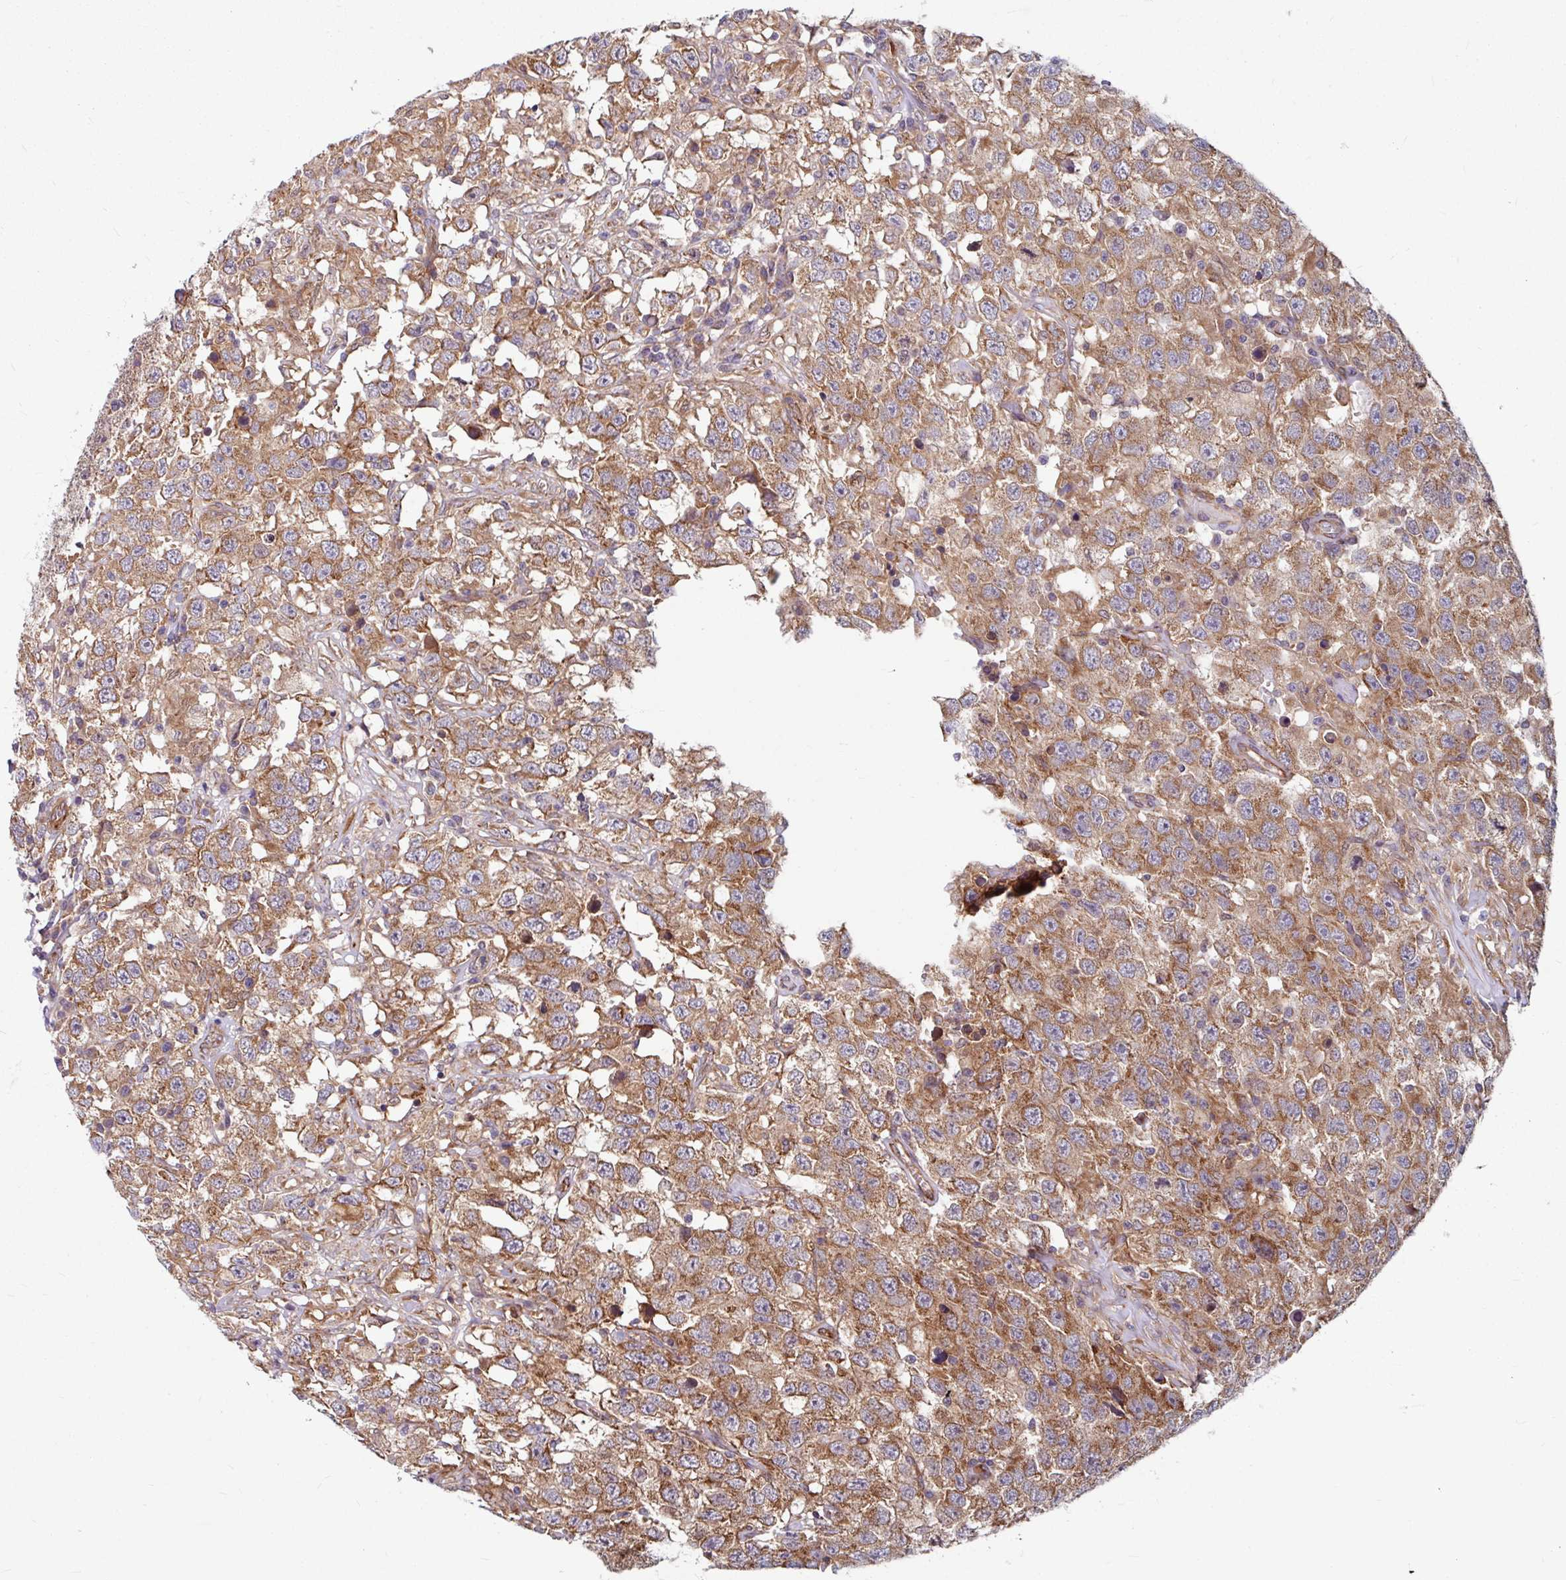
{"staining": {"intensity": "moderate", "quantity": ">75%", "location": "cytoplasmic/membranous"}, "tissue": "testis cancer", "cell_type": "Tumor cells", "image_type": "cancer", "snomed": [{"axis": "morphology", "description": "Seminoma, NOS"}, {"axis": "topography", "description": "Testis"}], "caption": "Testis cancer (seminoma) stained for a protein (brown) demonstrates moderate cytoplasmic/membranous positive positivity in approximately >75% of tumor cells.", "gene": "DAAM2", "patient": {"sex": "male", "age": 41}}